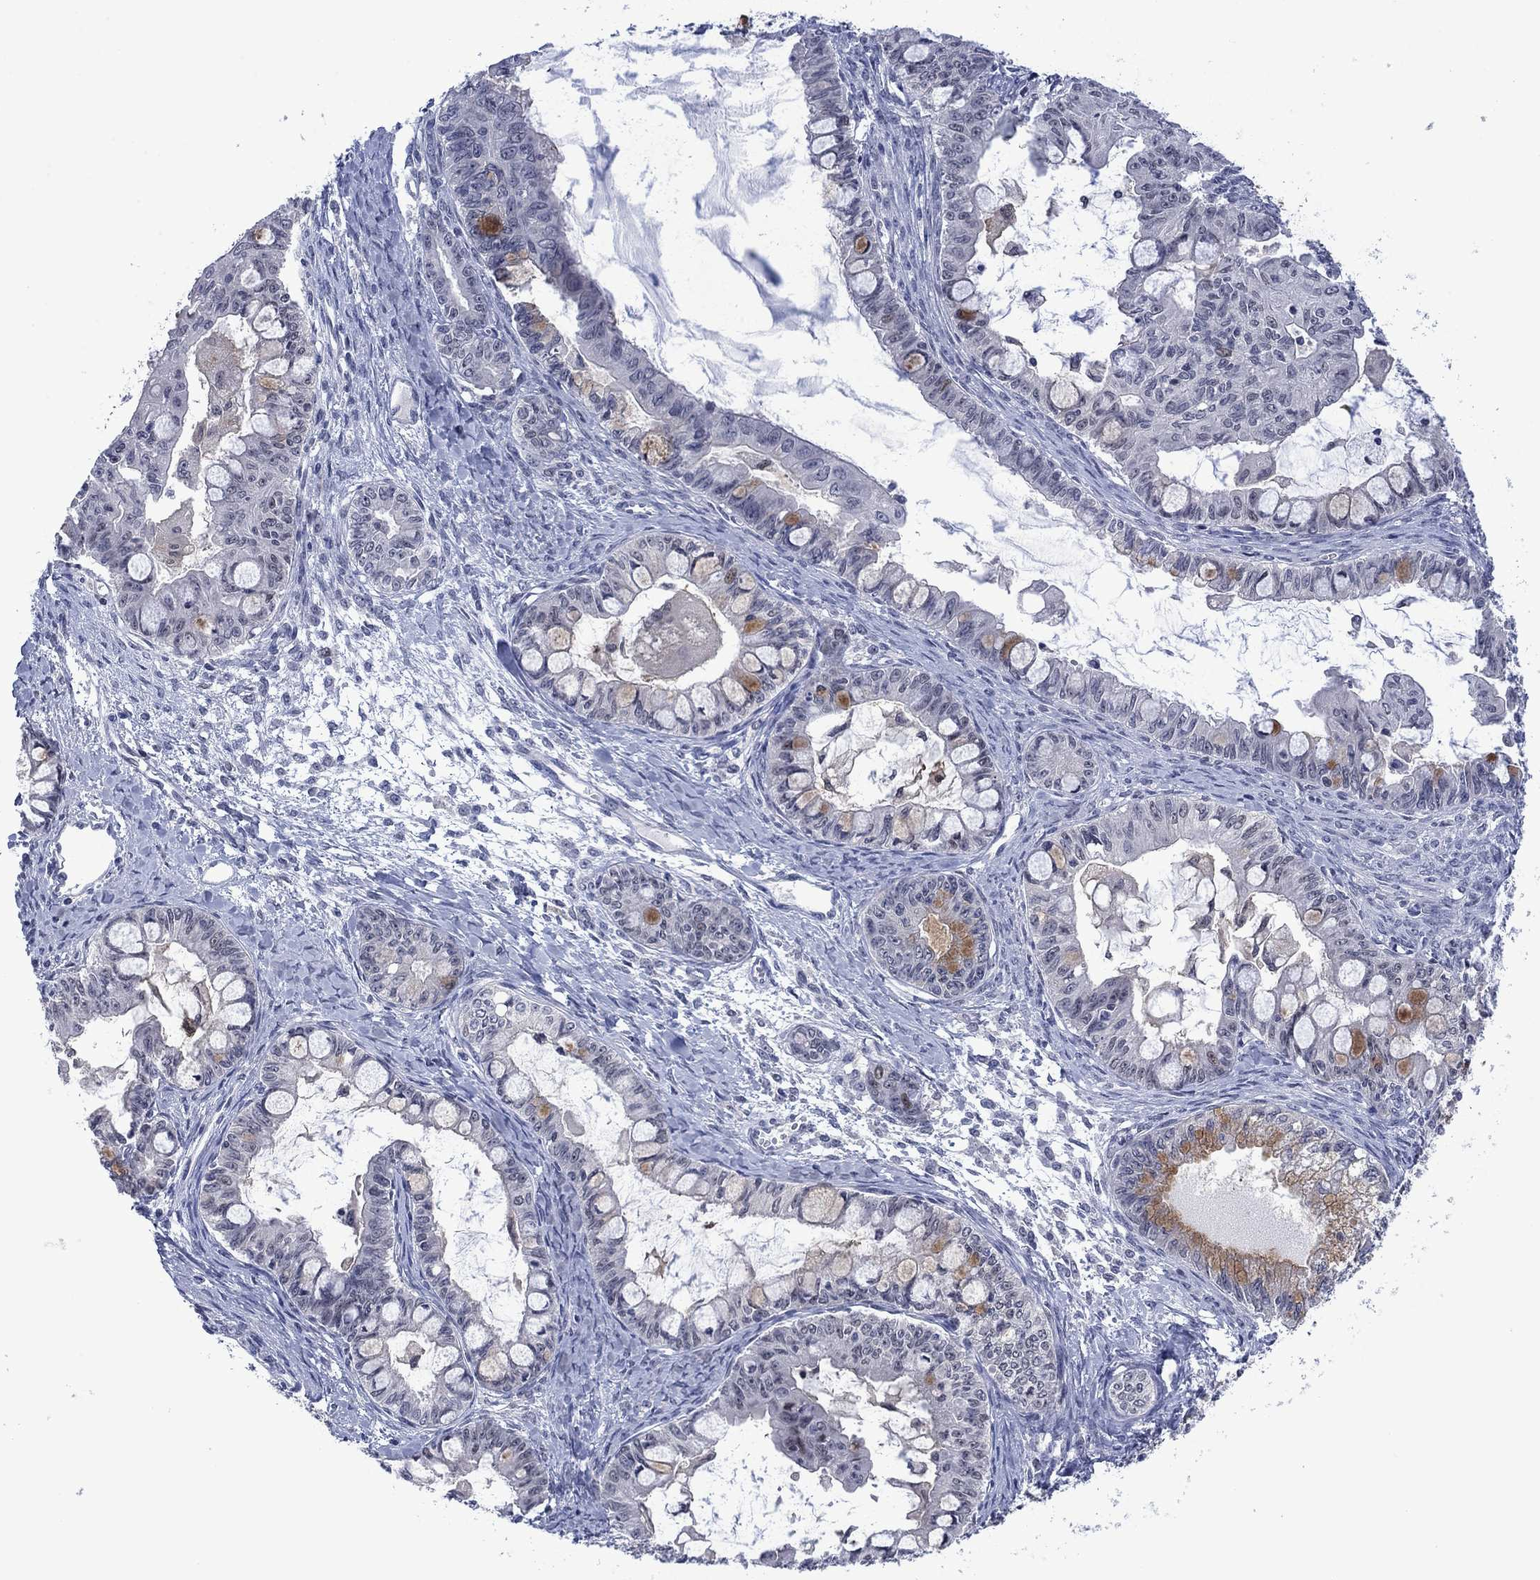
{"staining": {"intensity": "moderate", "quantity": "<25%", "location": "cytoplasmic/membranous"}, "tissue": "ovarian cancer", "cell_type": "Tumor cells", "image_type": "cancer", "snomed": [{"axis": "morphology", "description": "Cystadenocarcinoma, mucinous, NOS"}, {"axis": "topography", "description": "Ovary"}], "caption": "Immunohistochemistry histopathology image of human ovarian mucinous cystadenocarcinoma stained for a protein (brown), which demonstrates low levels of moderate cytoplasmic/membranous staining in approximately <25% of tumor cells.", "gene": "AGL", "patient": {"sex": "female", "age": 63}}